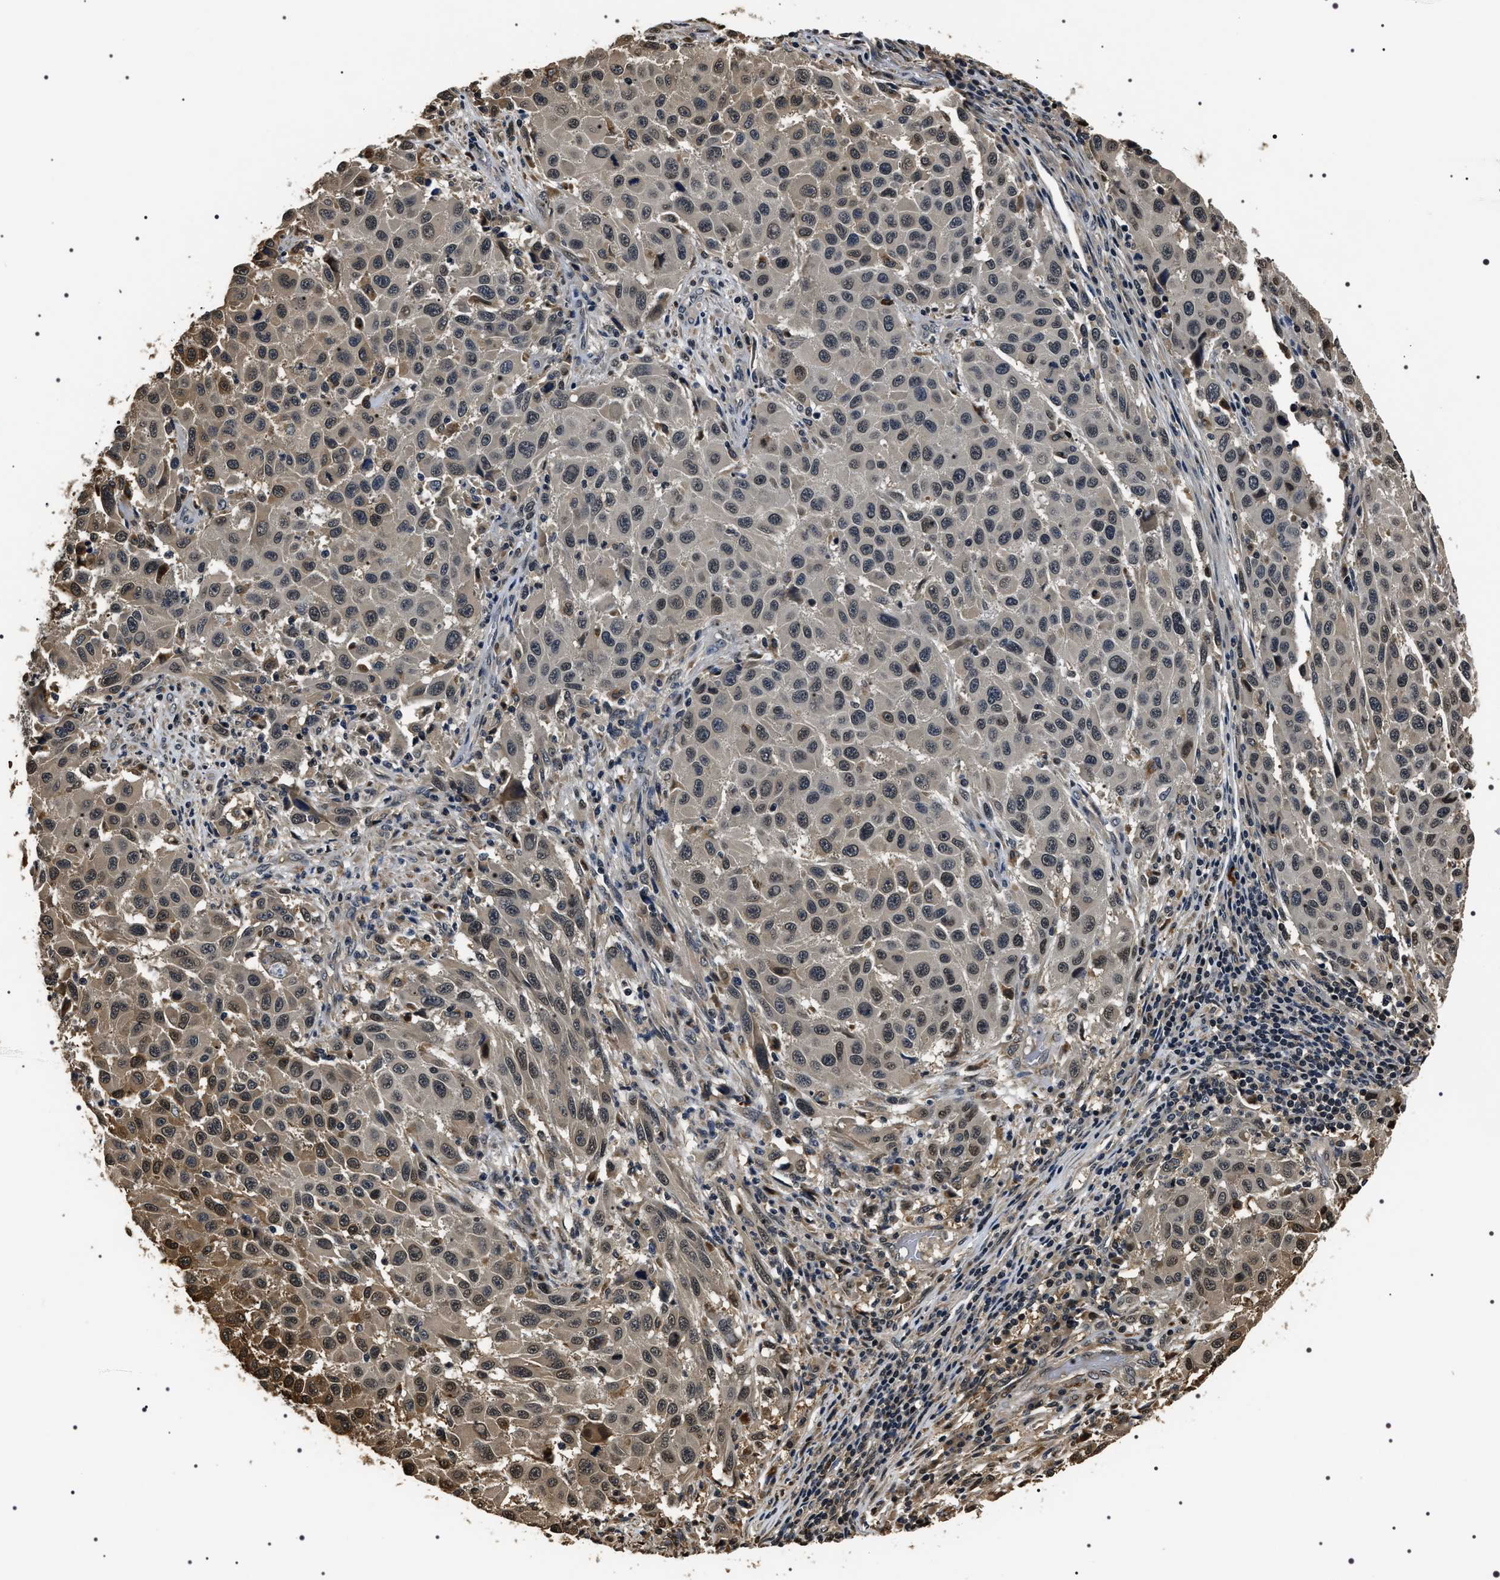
{"staining": {"intensity": "weak", "quantity": "25%-75%", "location": "cytoplasmic/membranous,nuclear"}, "tissue": "melanoma", "cell_type": "Tumor cells", "image_type": "cancer", "snomed": [{"axis": "morphology", "description": "Malignant melanoma, Metastatic site"}, {"axis": "topography", "description": "Lymph node"}], "caption": "Melanoma was stained to show a protein in brown. There is low levels of weak cytoplasmic/membranous and nuclear expression in about 25%-75% of tumor cells.", "gene": "ARHGAP22", "patient": {"sex": "male", "age": 61}}